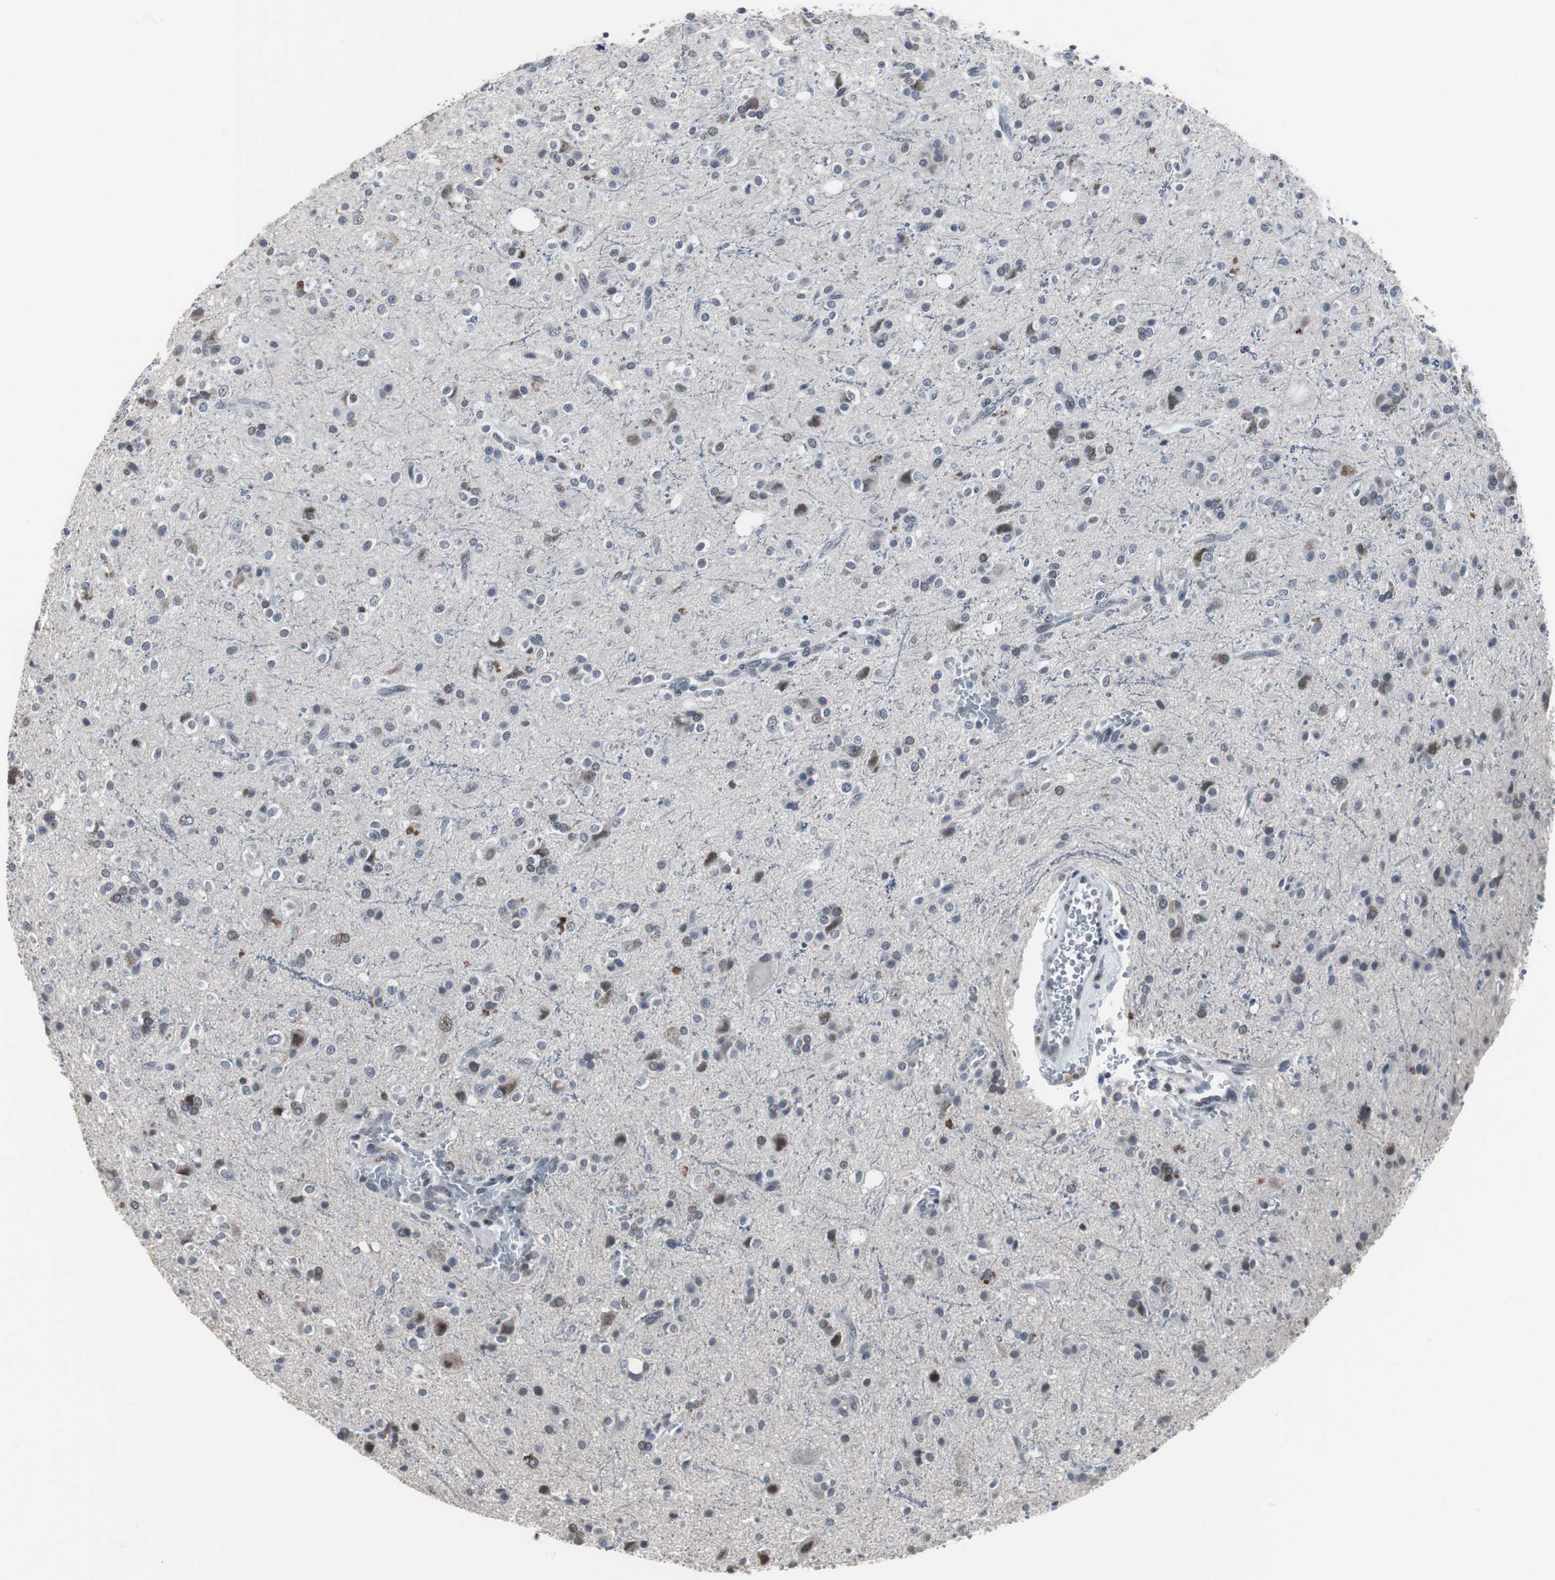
{"staining": {"intensity": "moderate", "quantity": "<25%", "location": "nuclear"}, "tissue": "glioma", "cell_type": "Tumor cells", "image_type": "cancer", "snomed": [{"axis": "morphology", "description": "Glioma, malignant, High grade"}, {"axis": "topography", "description": "Brain"}], "caption": "The image exhibits a brown stain indicating the presence of a protein in the nuclear of tumor cells in high-grade glioma (malignant).", "gene": "FOXP4", "patient": {"sex": "male", "age": 47}}